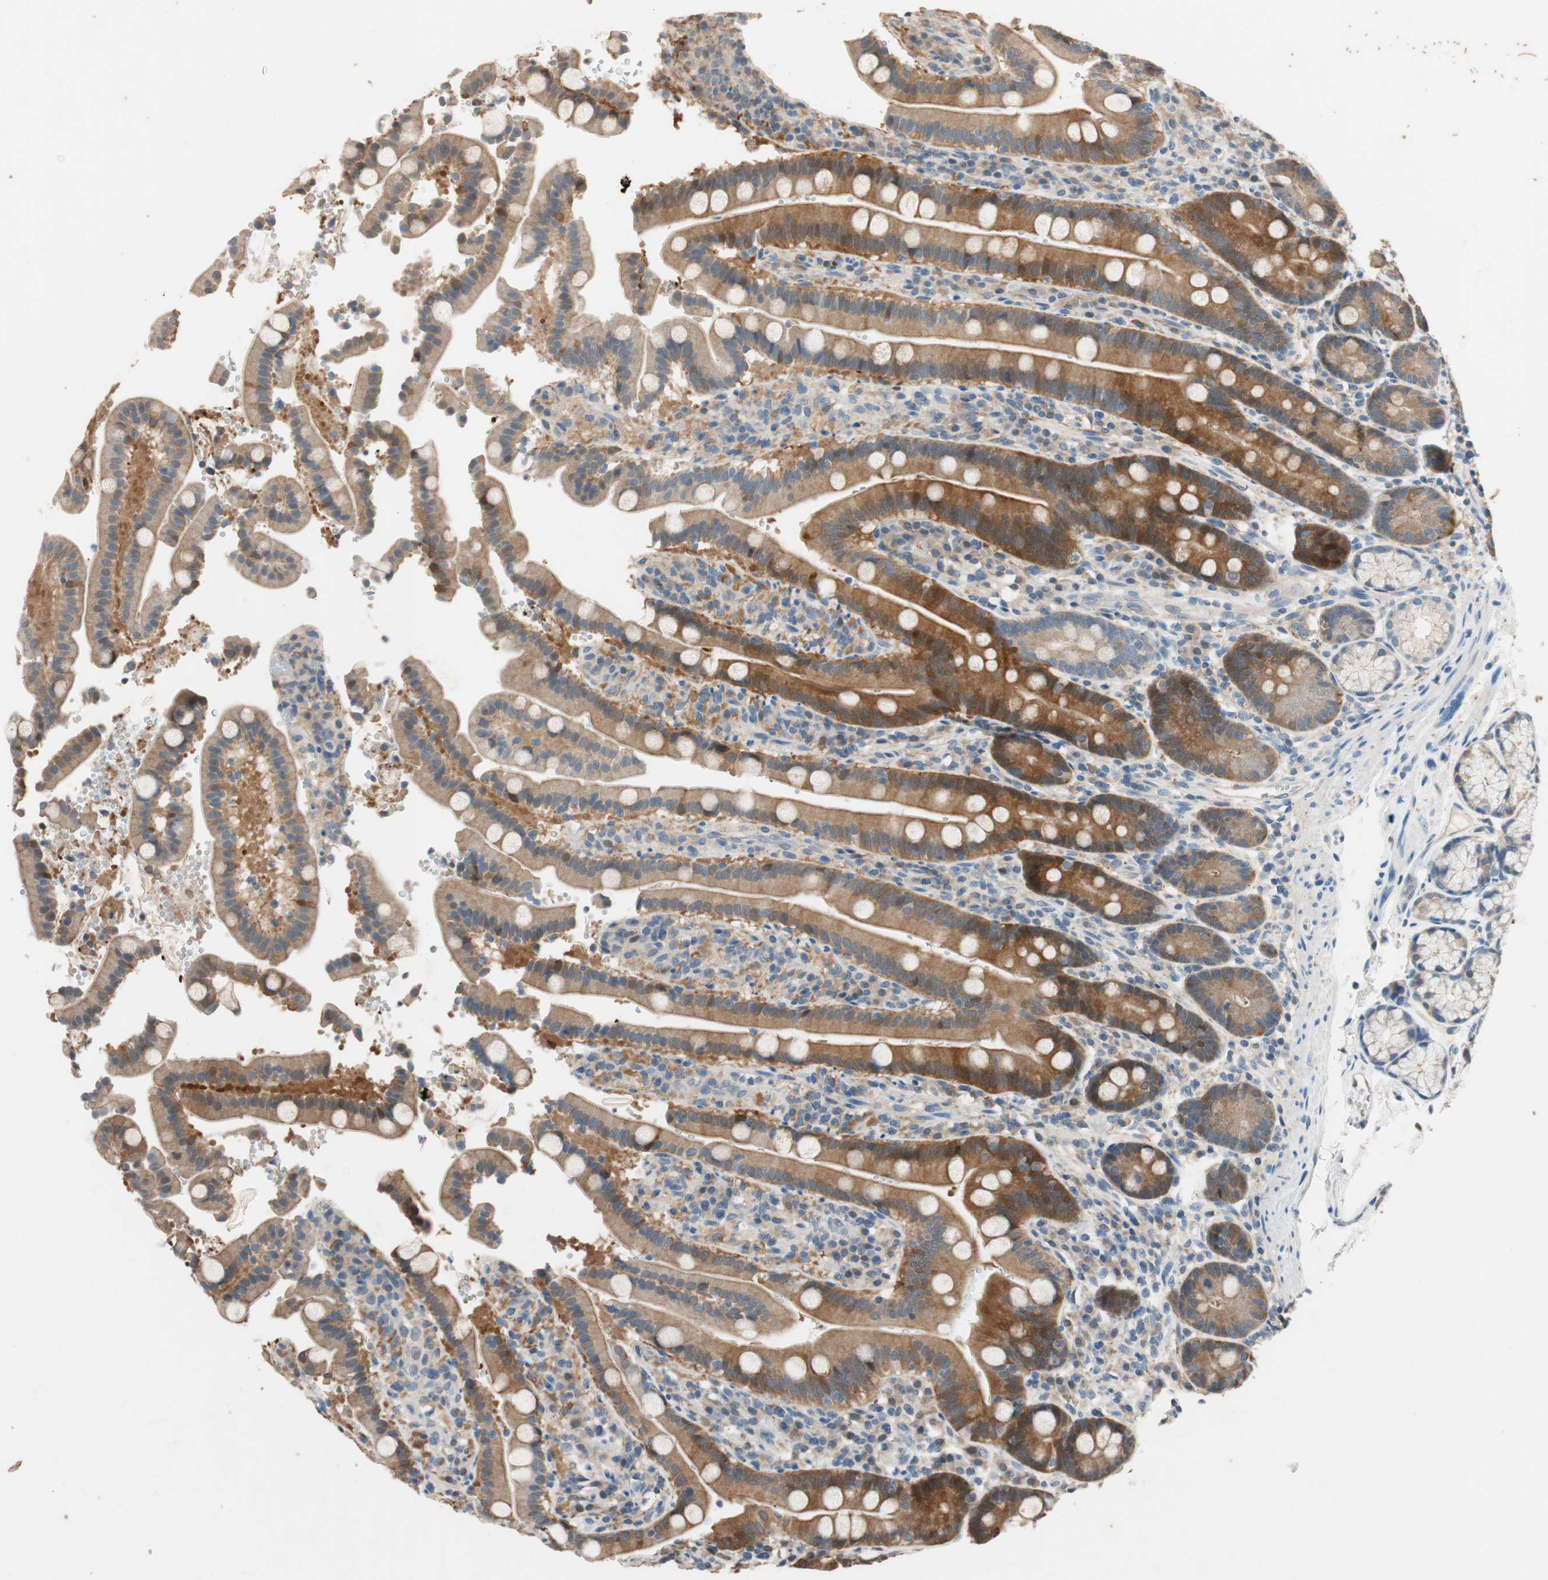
{"staining": {"intensity": "weak", "quantity": ">75%", "location": "cytoplasmic/membranous"}, "tissue": "duodenum", "cell_type": "Glandular cells", "image_type": "normal", "snomed": [{"axis": "morphology", "description": "Normal tissue, NOS"}, {"axis": "topography", "description": "Small intestine, NOS"}], "caption": "Immunohistochemical staining of unremarkable duodenum demonstrates >75% levels of weak cytoplasmic/membranous protein expression in about >75% of glandular cells. Using DAB (brown) and hematoxylin (blue) stains, captured at high magnification using brightfield microscopy.", "gene": "SERPINB5", "patient": {"sex": "female", "age": 71}}